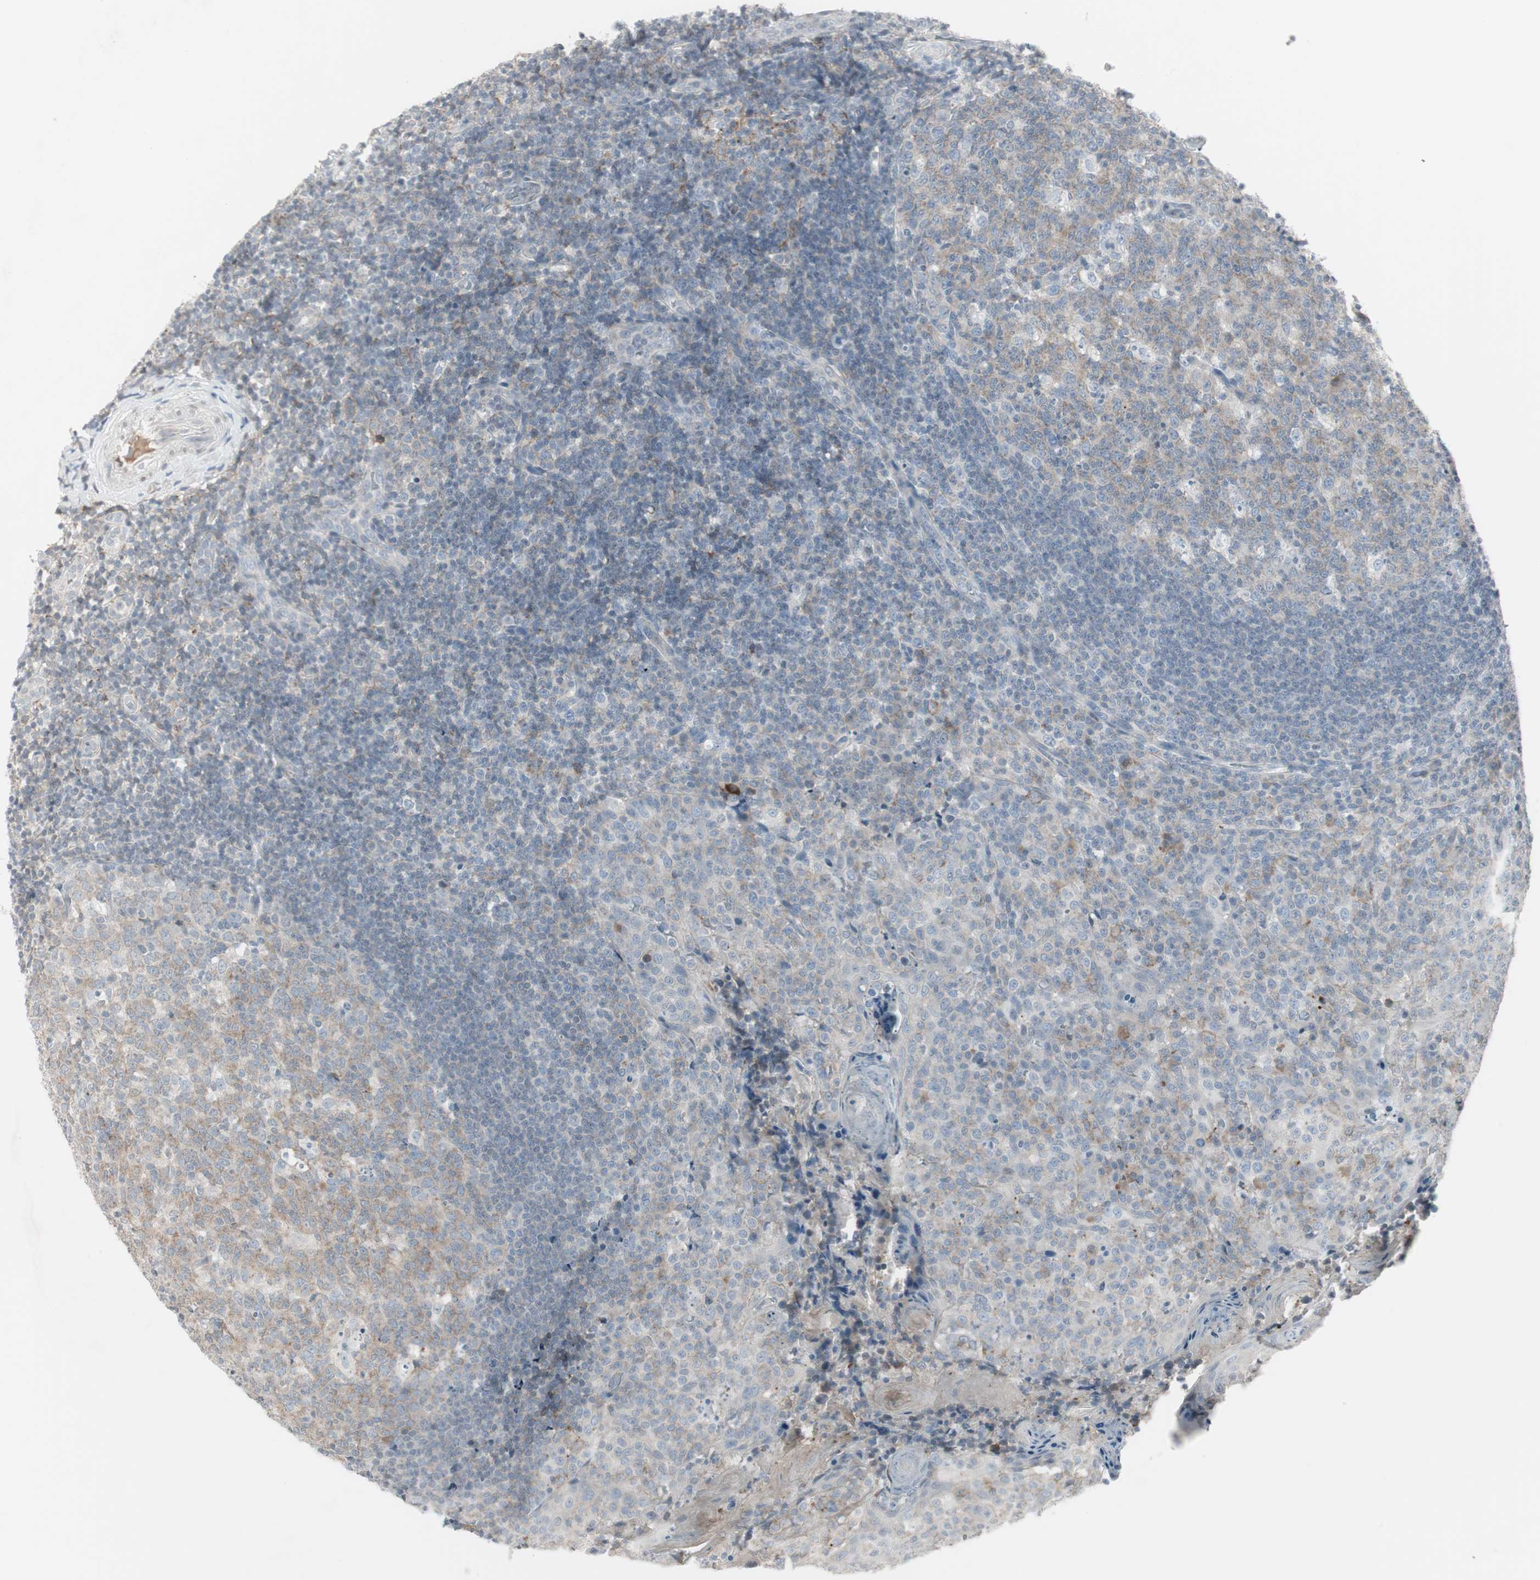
{"staining": {"intensity": "weak", "quantity": "25%-75%", "location": "cytoplasmic/membranous"}, "tissue": "tonsil", "cell_type": "Germinal center cells", "image_type": "normal", "snomed": [{"axis": "morphology", "description": "Normal tissue, NOS"}, {"axis": "topography", "description": "Tonsil"}], "caption": "Immunohistochemical staining of benign tonsil displays 25%-75% levels of weak cytoplasmic/membranous protein expression in about 25%-75% of germinal center cells.", "gene": "MAP4K4", "patient": {"sex": "female", "age": 19}}